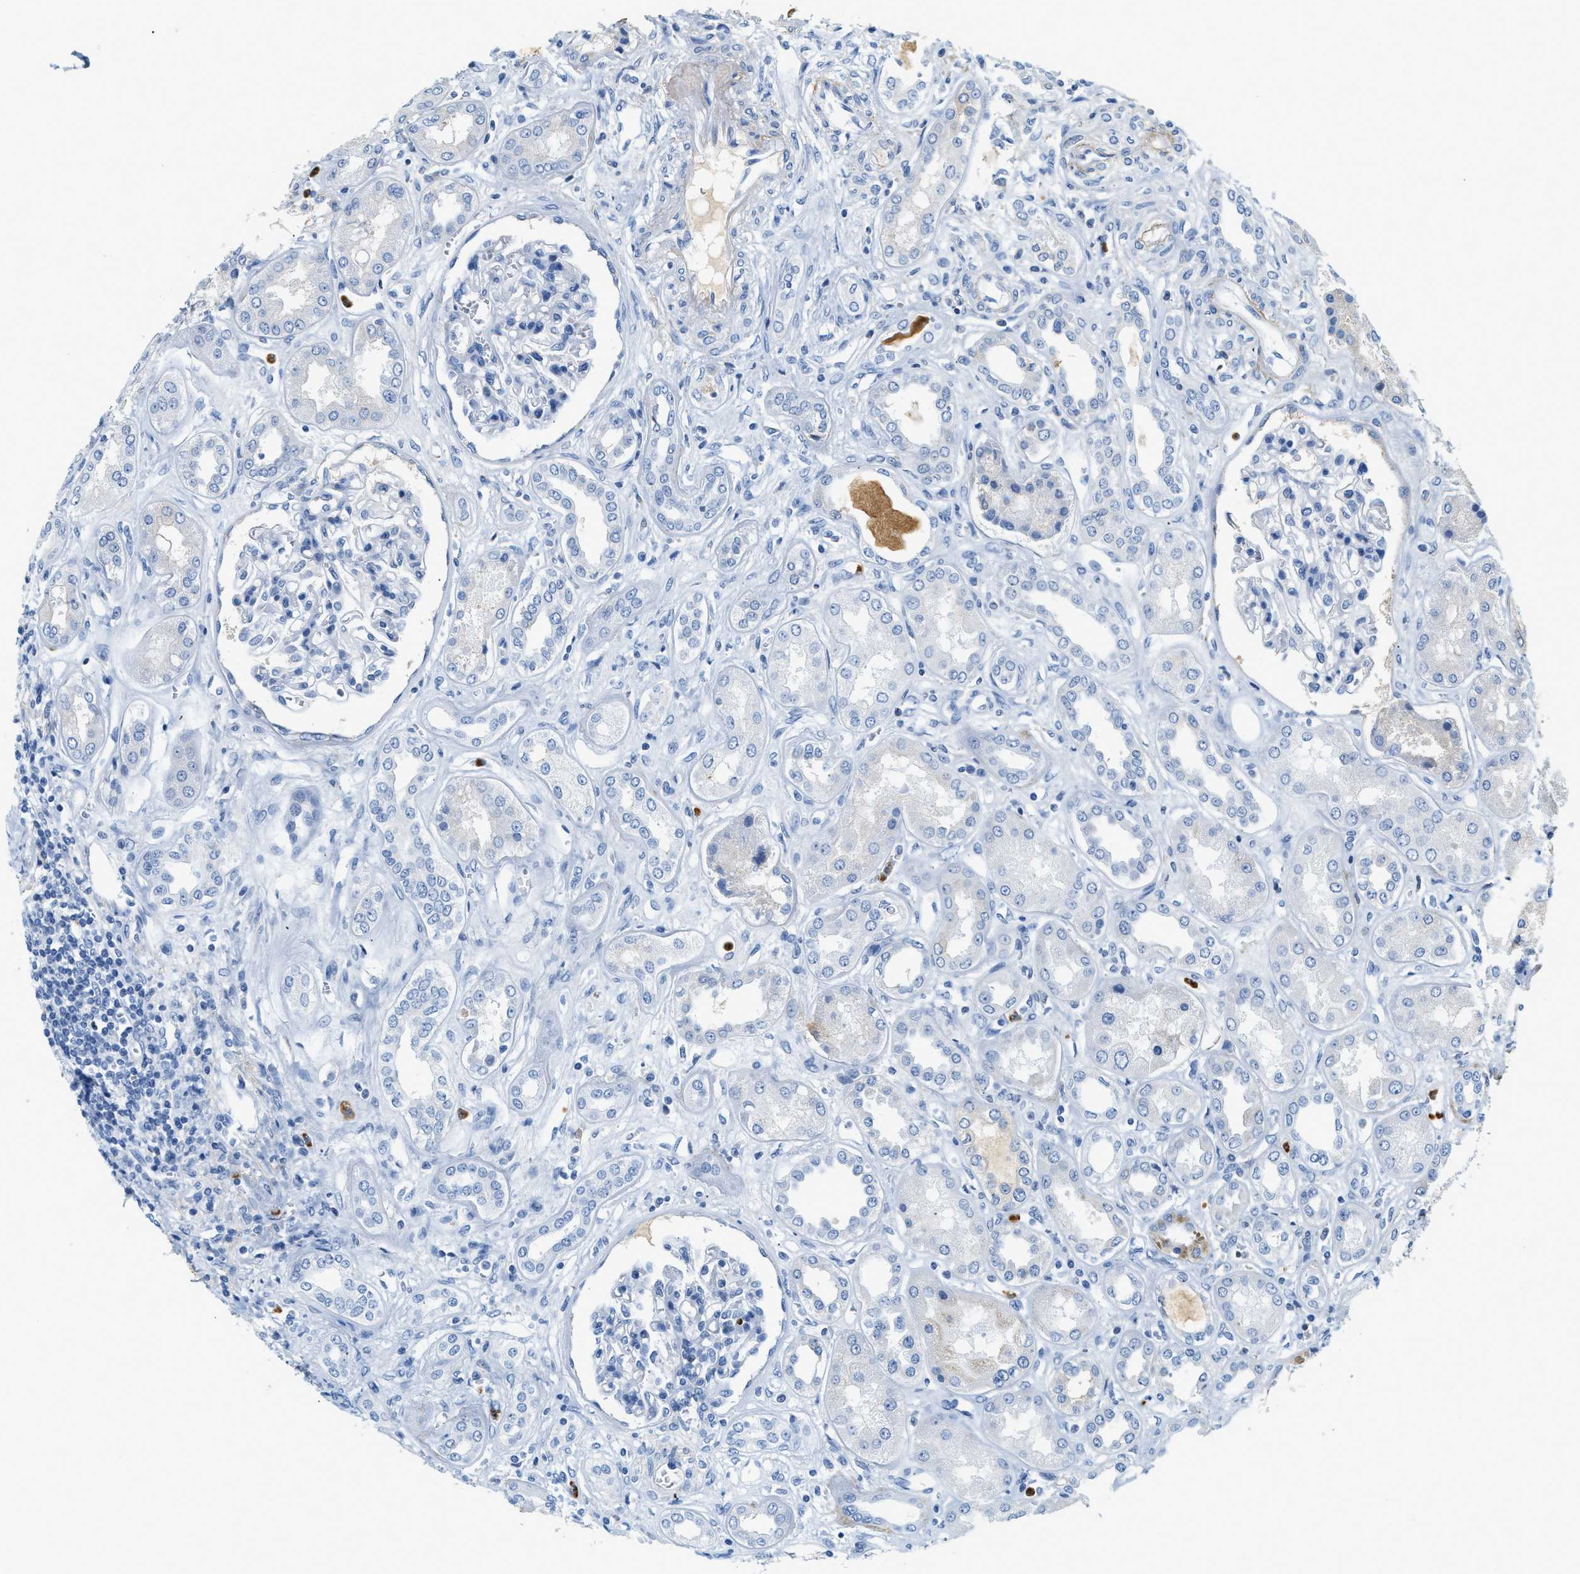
{"staining": {"intensity": "negative", "quantity": "none", "location": "none"}, "tissue": "kidney", "cell_type": "Cells in glomeruli", "image_type": "normal", "snomed": [{"axis": "morphology", "description": "Normal tissue, NOS"}, {"axis": "topography", "description": "Kidney"}], "caption": "Kidney was stained to show a protein in brown. There is no significant expression in cells in glomeruli. The staining is performed using DAB (3,3'-diaminobenzidine) brown chromogen with nuclei counter-stained in using hematoxylin.", "gene": "LCN2", "patient": {"sex": "male", "age": 59}}